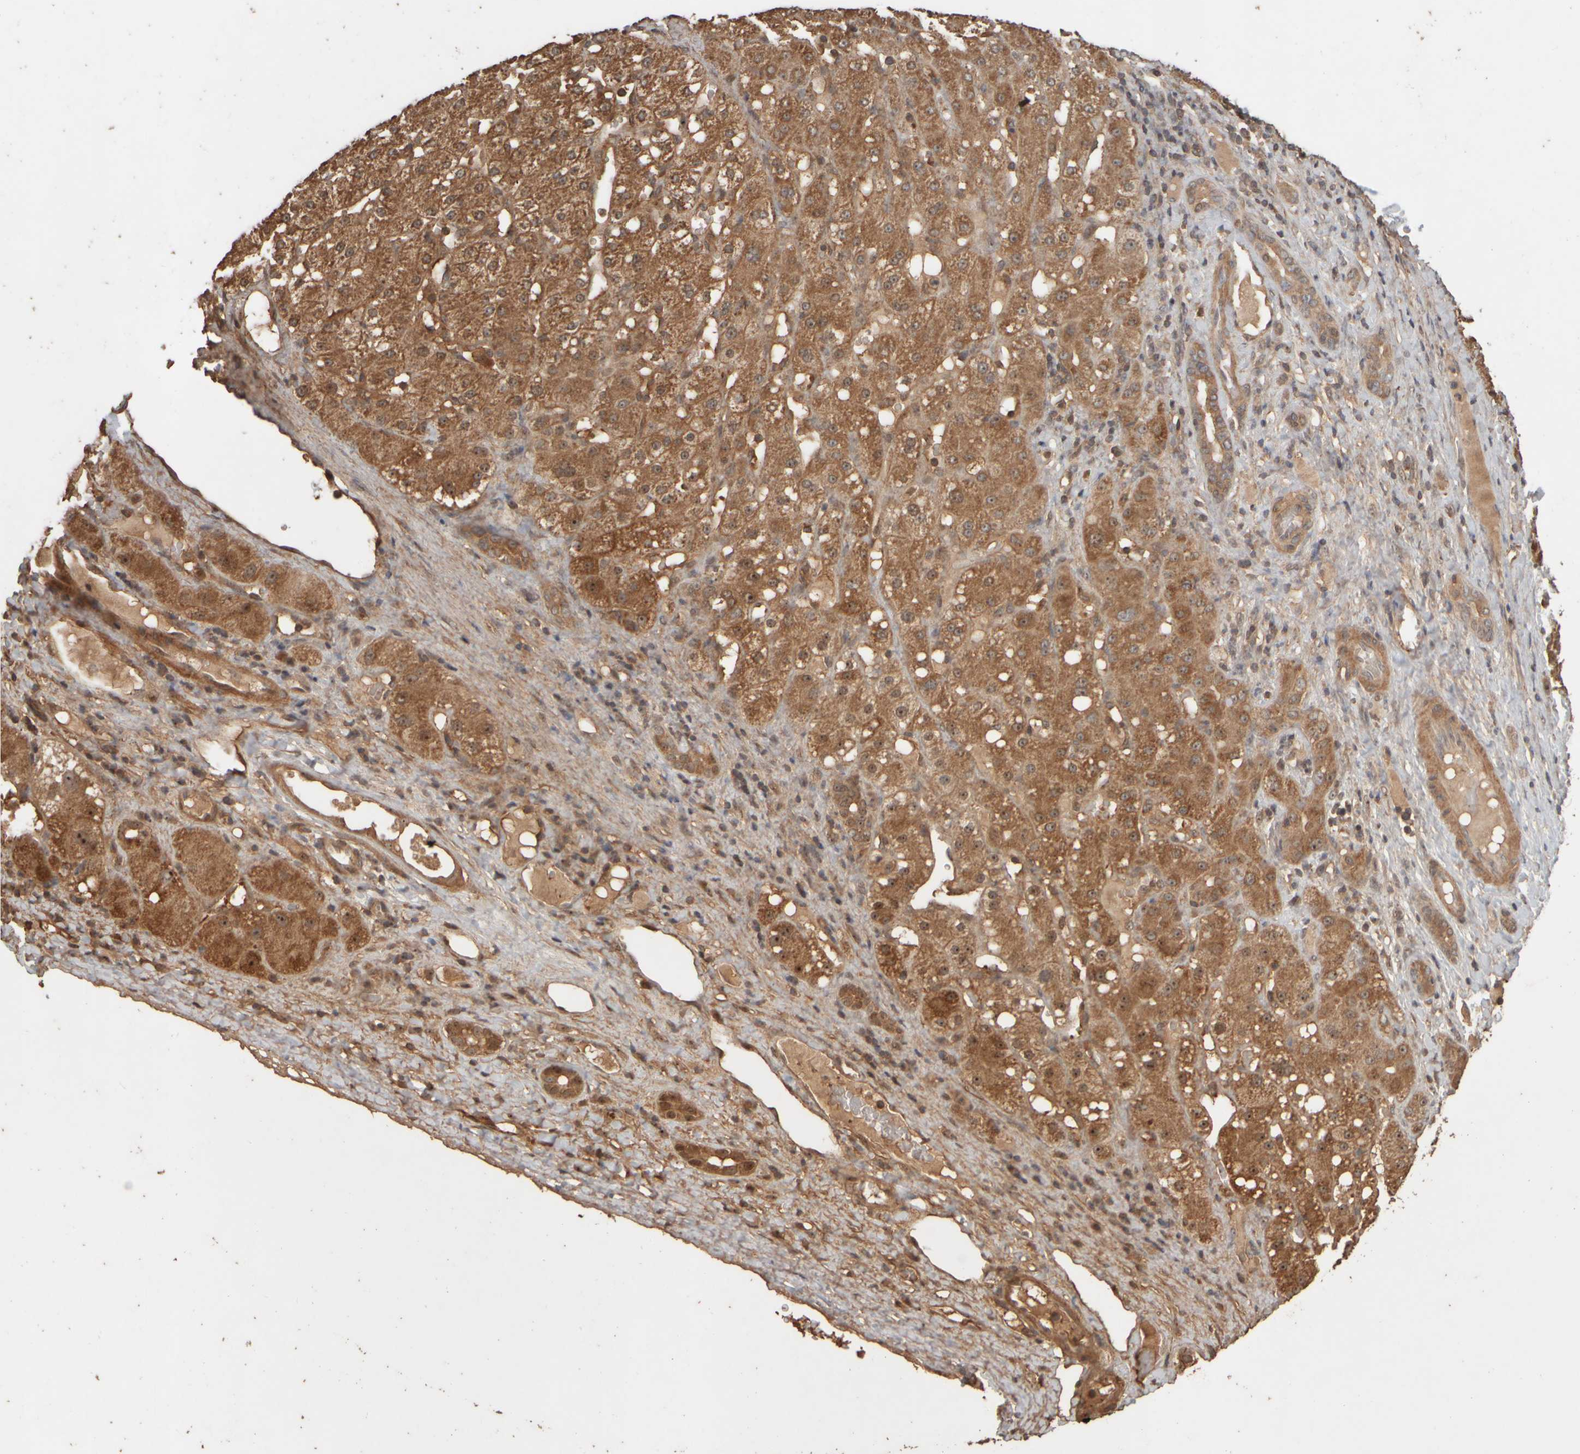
{"staining": {"intensity": "moderate", "quantity": ">75%", "location": "cytoplasmic/membranous,nuclear"}, "tissue": "liver cancer", "cell_type": "Tumor cells", "image_type": "cancer", "snomed": [{"axis": "morphology", "description": "Carcinoma, Hepatocellular, NOS"}, {"axis": "topography", "description": "Liver"}], "caption": "Protein expression analysis of human liver cancer reveals moderate cytoplasmic/membranous and nuclear expression in approximately >75% of tumor cells. (Brightfield microscopy of DAB IHC at high magnification).", "gene": "SPHK1", "patient": {"sex": "male", "age": 67}}